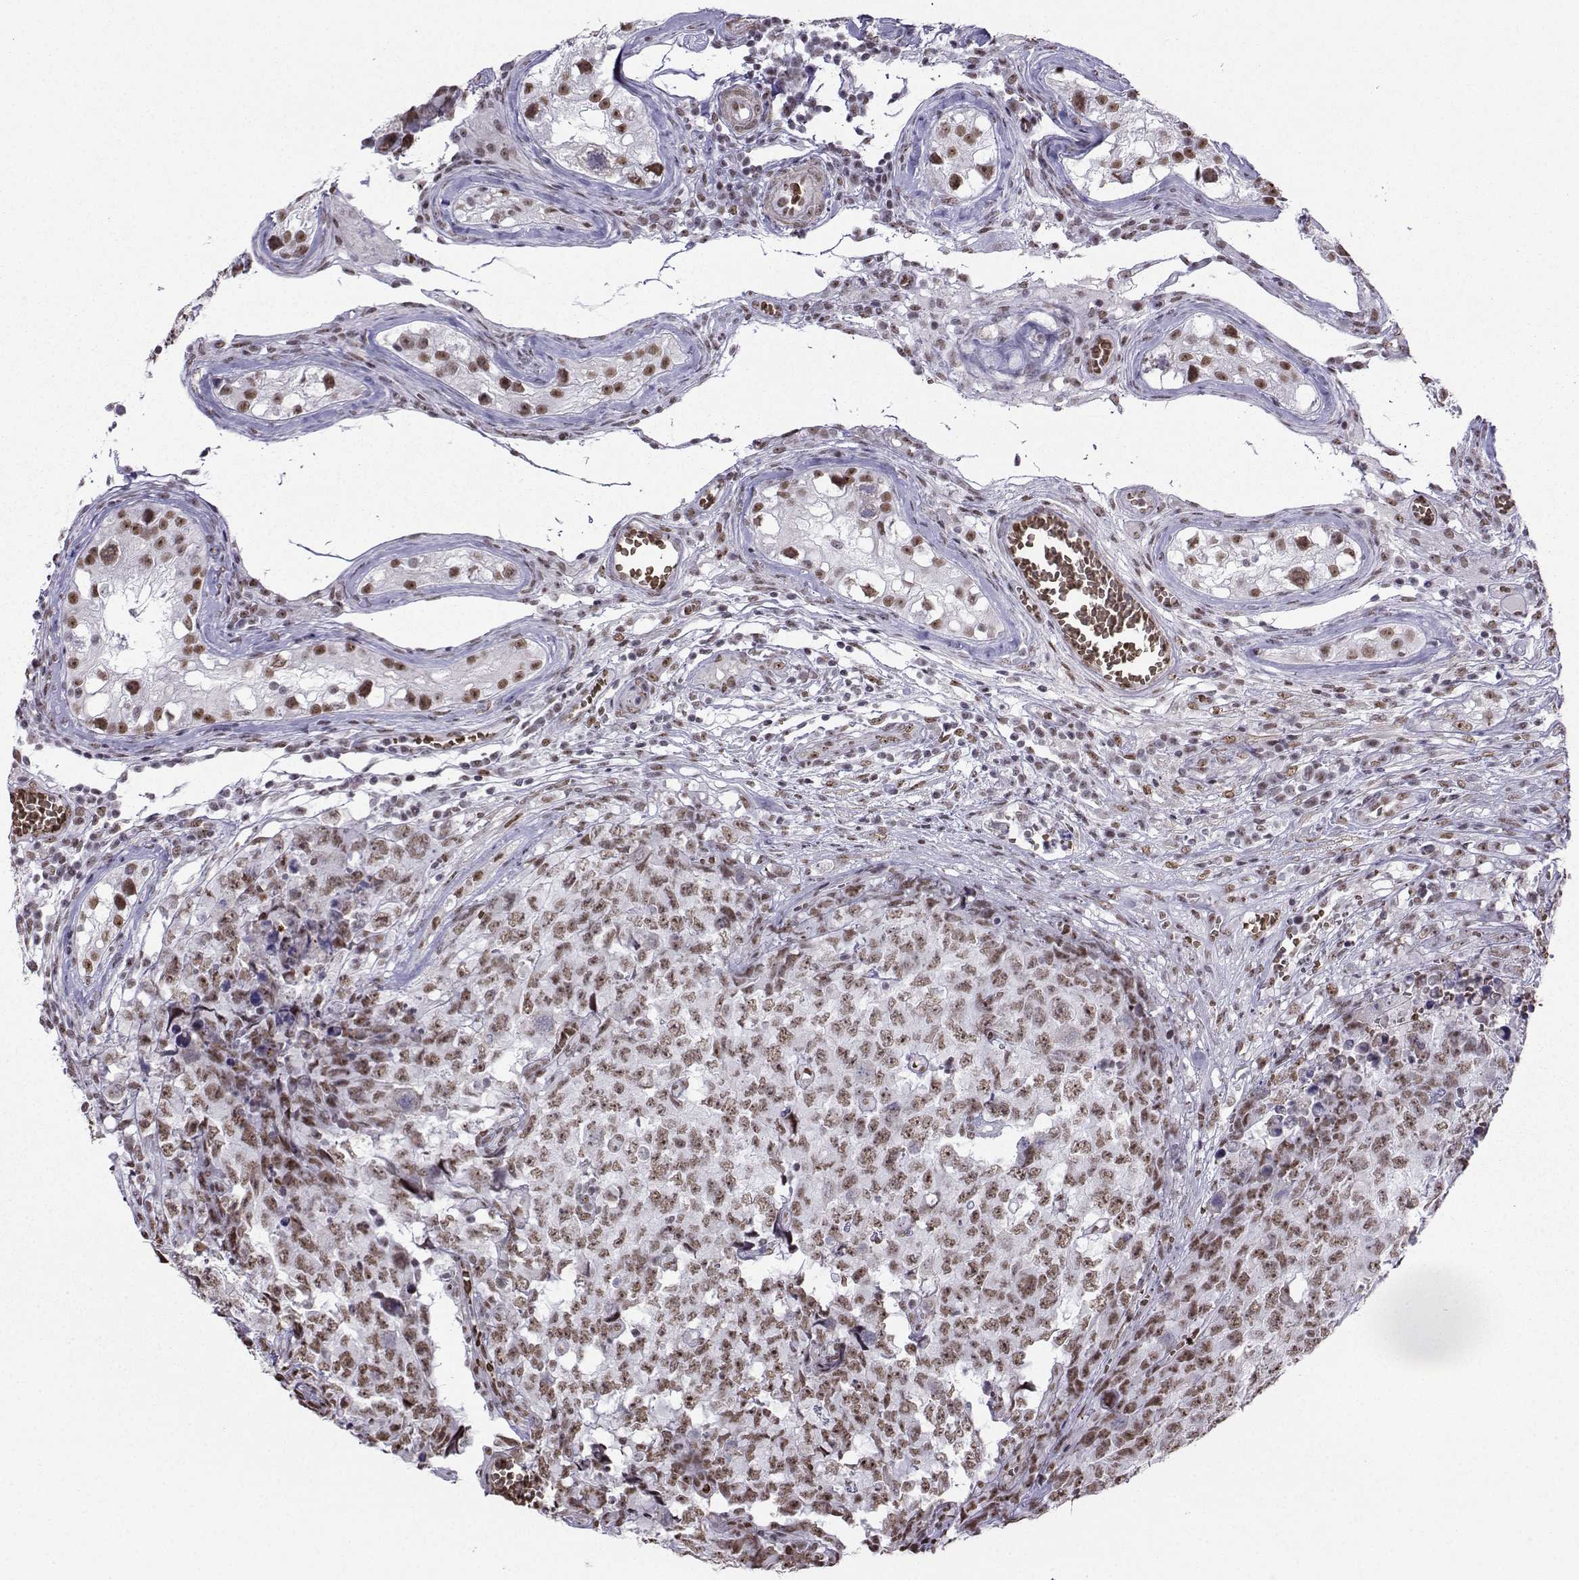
{"staining": {"intensity": "weak", "quantity": ">75%", "location": "nuclear"}, "tissue": "testis cancer", "cell_type": "Tumor cells", "image_type": "cancer", "snomed": [{"axis": "morphology", "description": "Carcinoma, Embryonal, NOS"}, {"axis": "topography", "description": "Testis"}], "caption": "Human embryonal carcinoma (testis) stained with a protein marker reveals weak staining in tumor cells.", "gene": "CCNK", "patient": {"sex": "male", "age": 23}}